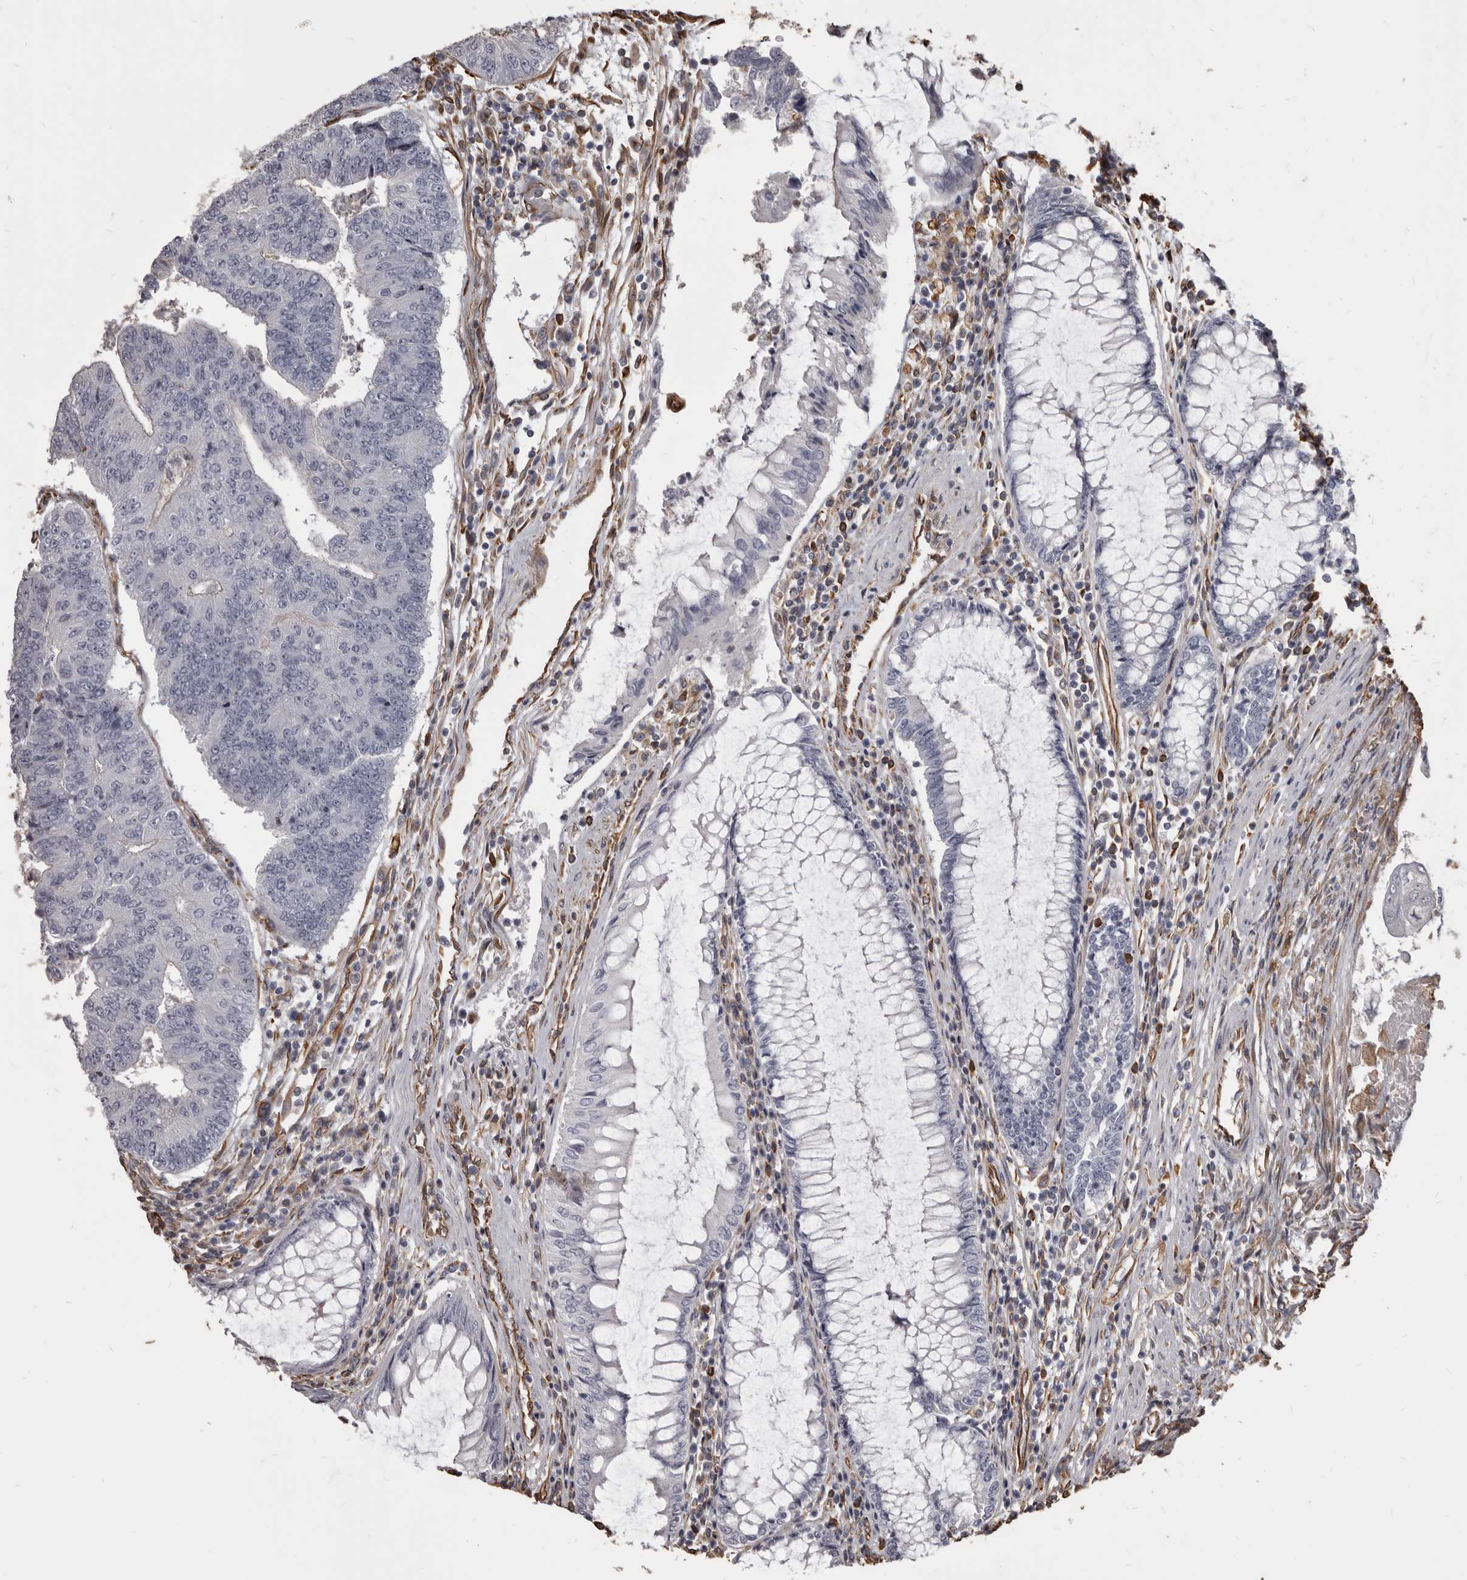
{"staining": {"intensity": "negative", "quantity": "none", "location": "none"}, "tissue": "colorectal cancer", "cell_type": "Tumor cells", "image_type": "cancer", "snomed": [{"axis": "morphology", "description": "Adenocarcinoma, NOS"}, {"axis": "topography", "description": "Colon"}], "caption": "Tumor cells are negative for protein expression in human colorectal adenocarcinoma.", "gene": "MTURN", "patient": {"sex": "female", "age": 67}}